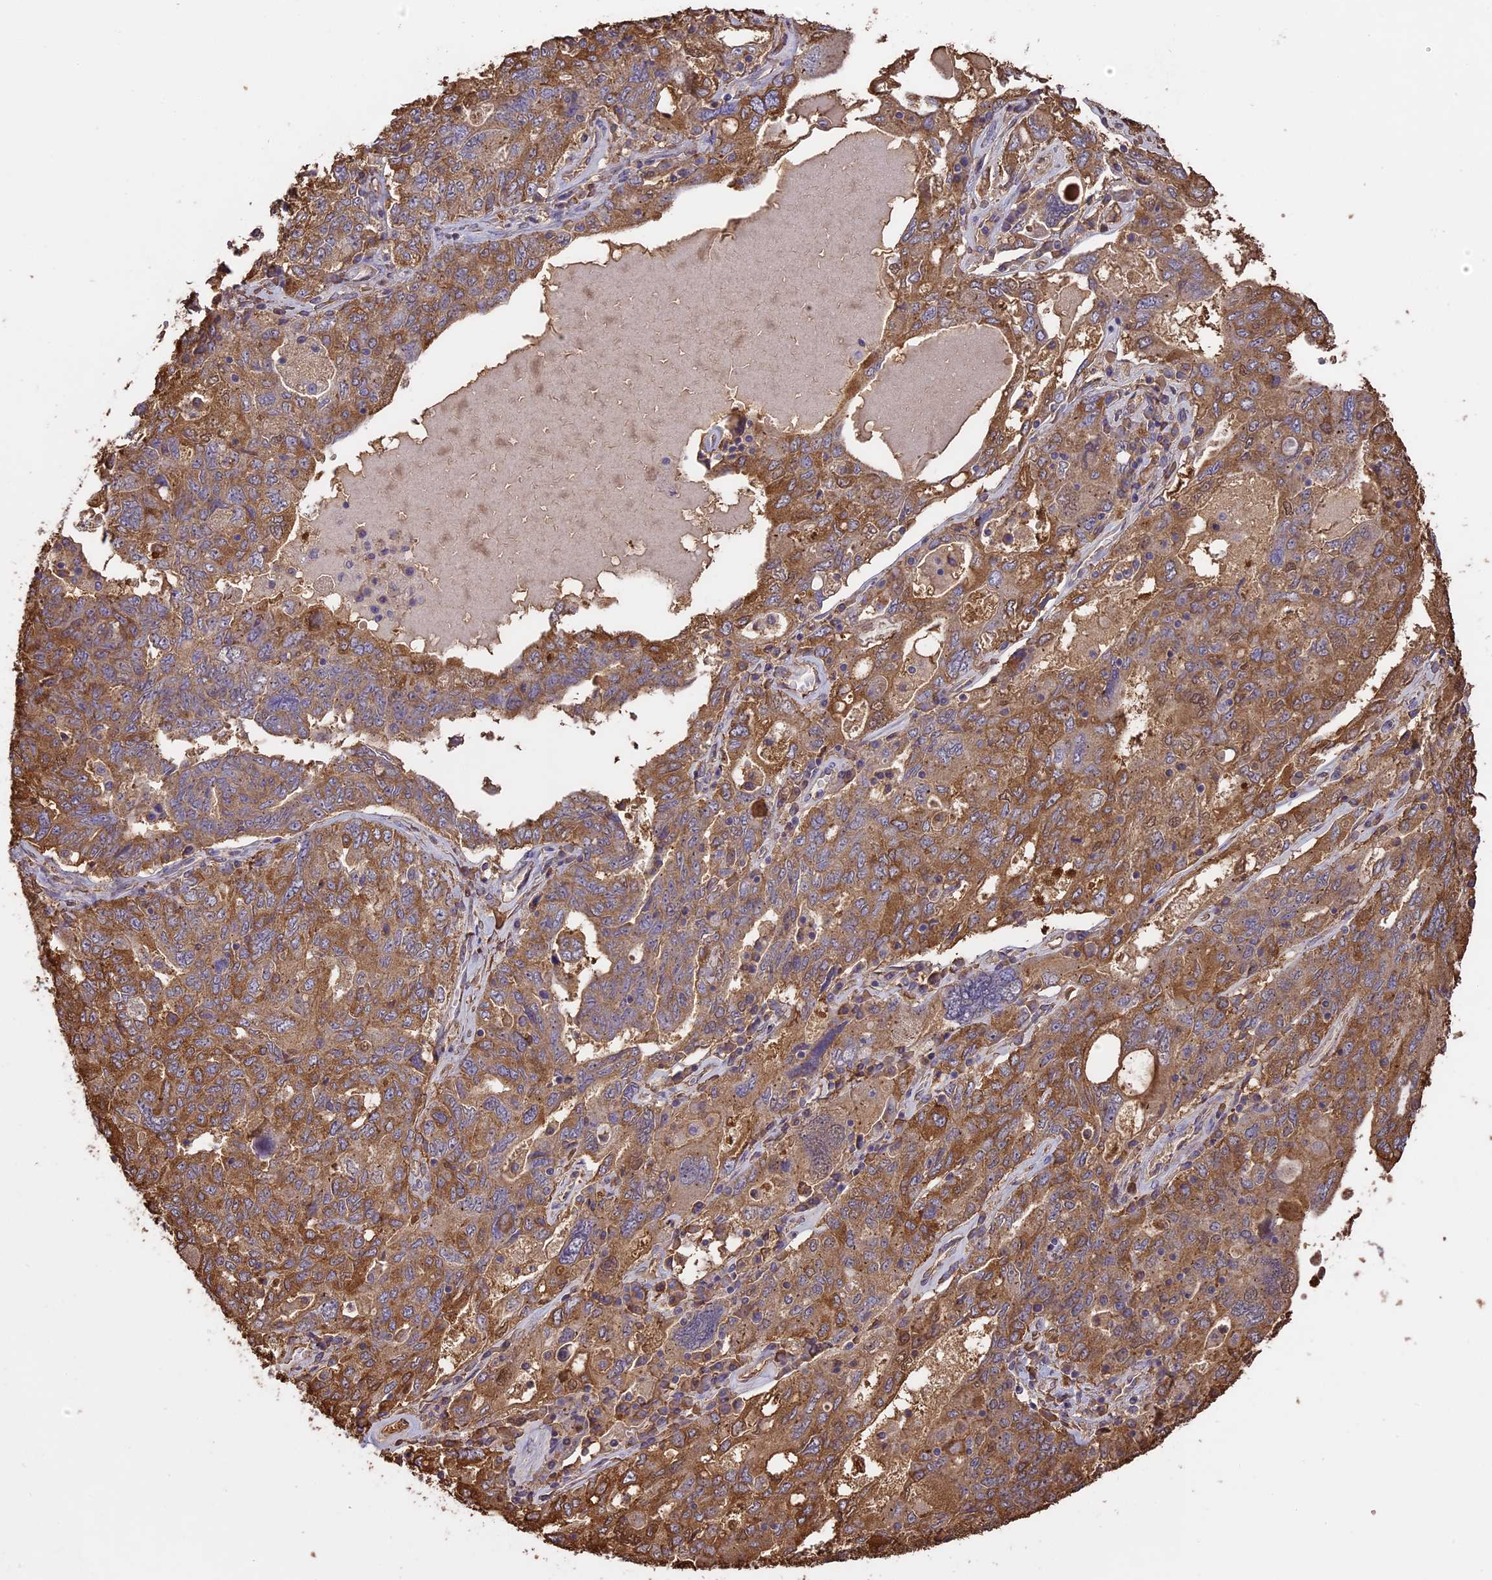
{"staining": {"intensity": "moderate", "quantity": ">75%", "location": "cytoplasmic/membranous"}, "tissue": "ovarian cancer", "cell_type": "Tumor cells", "image_type": "cancer", "snomed": [{"axis": "morphology", "description": "Carcinoma, endometroid"}, {"axis": "topography", "description": "Ovary"}], "caption": "Tumor cells reveal medium levels of moderate cytoplasmic/membranous positivity in approximately >75% of cells in human ovarian cancer. (IHC, brightfield microscopy, high magnification).", "gene": "ARHGAP19", "patient": {"sex": "female", "age": 62}}